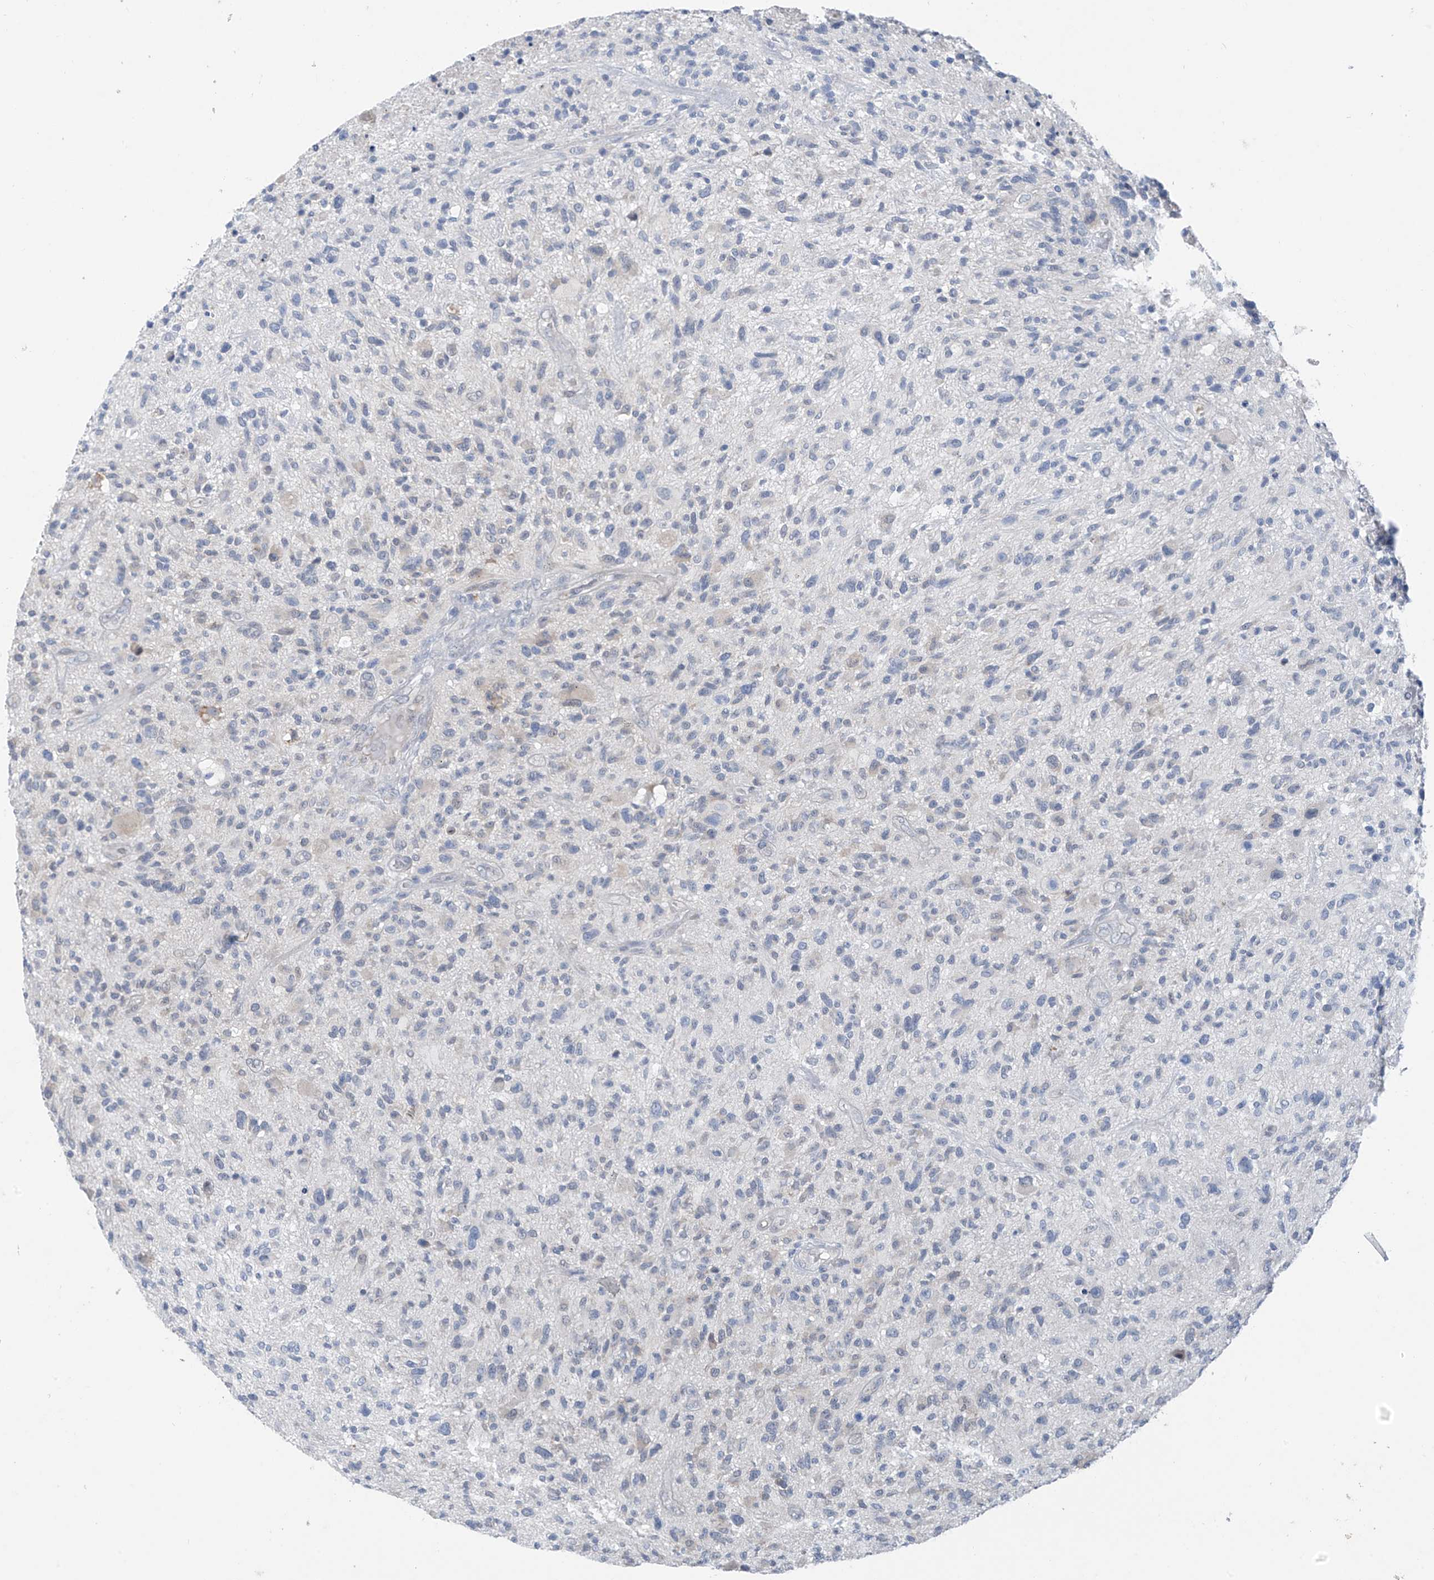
{"staining": {"intensity": "negative", "quantity": "none", "location": "none"}, "tissue": "glioma", "cell_type": "Tumor cells", "image_type": "cancer", "snomed": [{"axis": "morphology", "description": "Glioma, malignant, High grade"}, {"axis": "topography", "description": "Brain"}], "caption": "A micrograph of glioma stained for a protein demonstrates no brown staining in tumor cells. (Brightfield microscopy of DAB (3,3'-diaminobenzidine) immunohistochemistry (IHC) at high magnification).", "gene": "CYP4V2", "patient": {"sex": "male", "age": 47}}